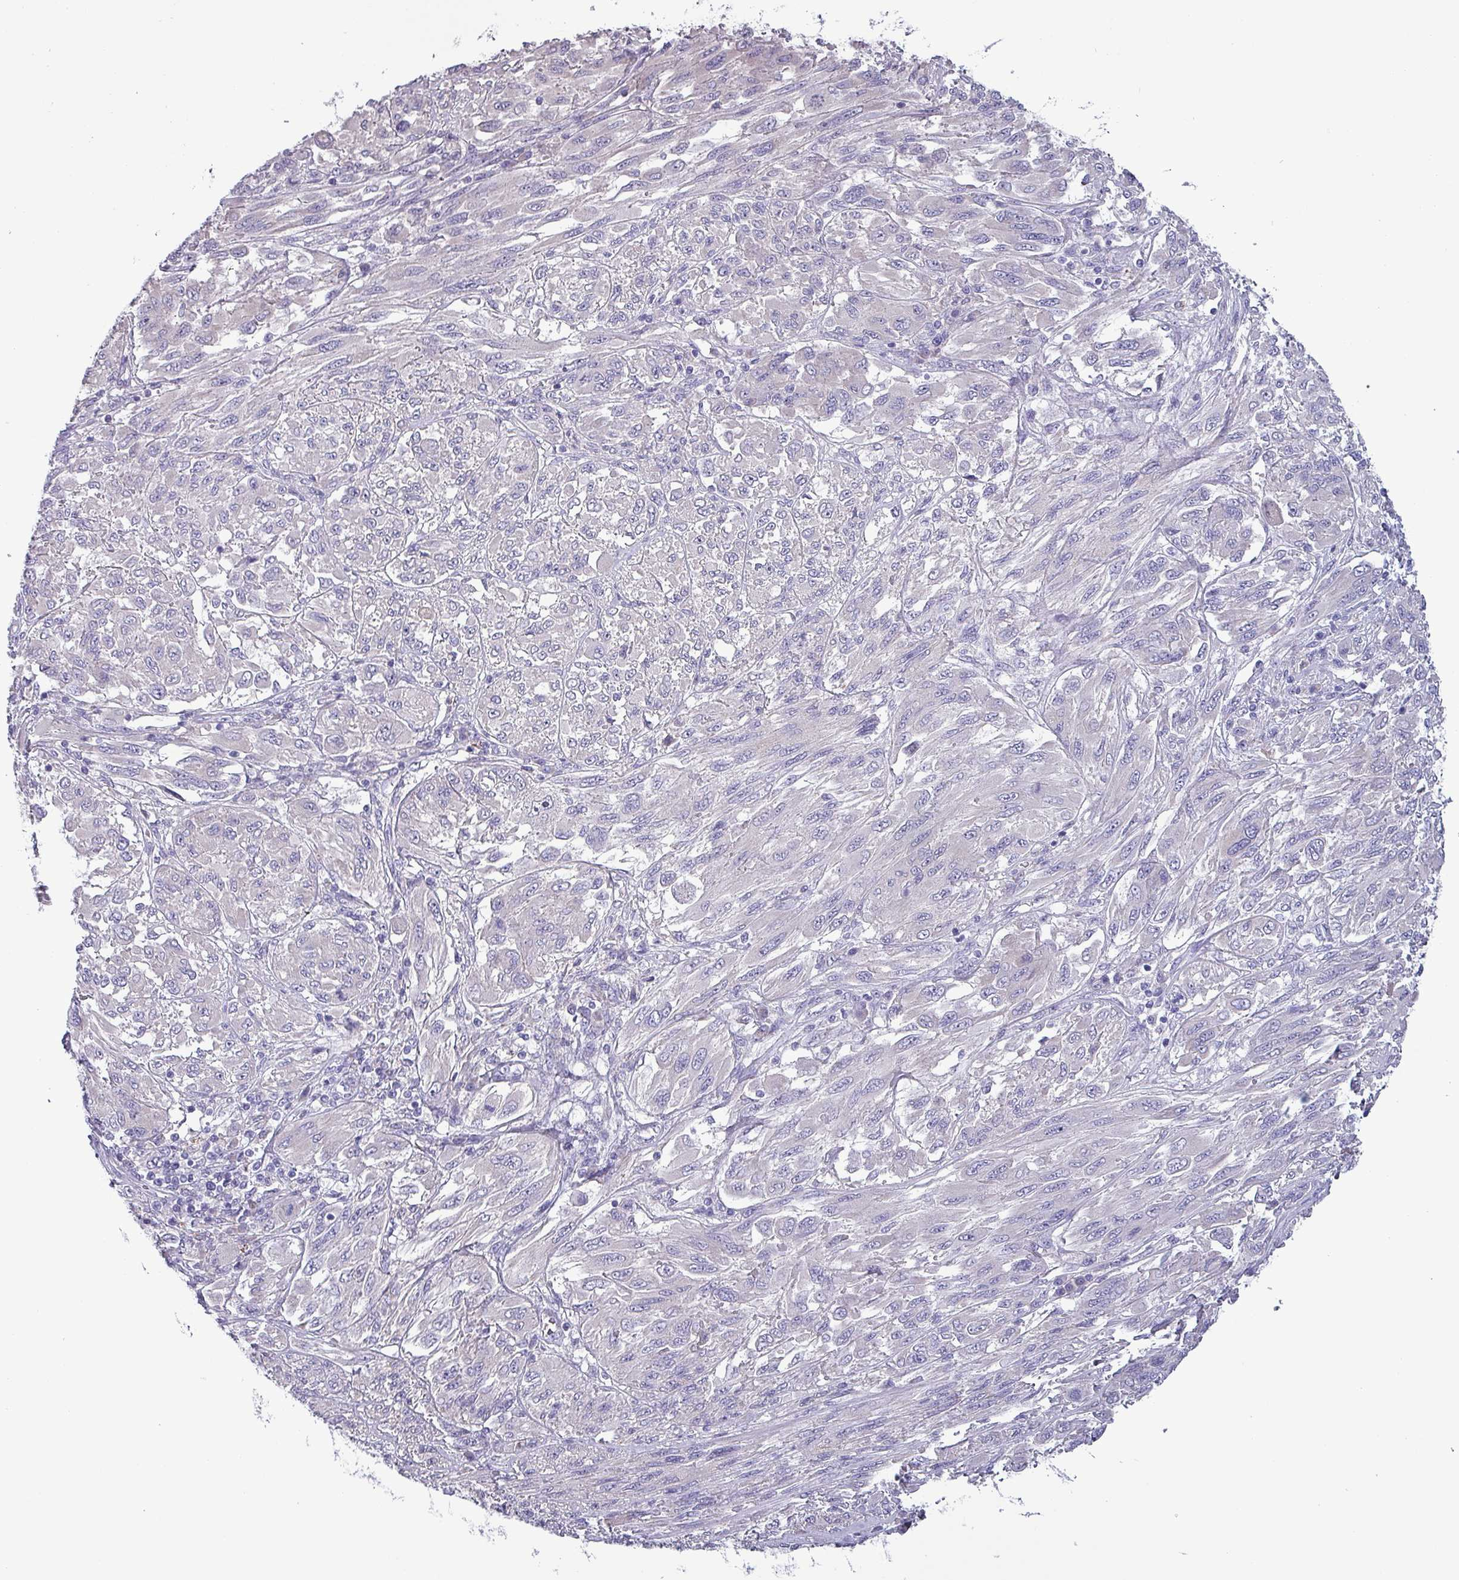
{"staining": {"intensity": "negative", "quantity": "none", "location": "none"}, "tissue": "melanoma", "cell_type": "Tumor cells", "image_type": "cancer", "snomed": [{"axis": "morphology", "description": "Malignant melanoma, NOS"}, {"axis": "topography", "description": "Skin"}], "caption": "IHC histopathology image of melanoma stained for a protein (brown), which demonstrates no expression in tumor cells. (IHC, brightfield microscopy, high magnification).", "gene": "HSD3B7", "patient": {"sex": "female", "age": 91}}